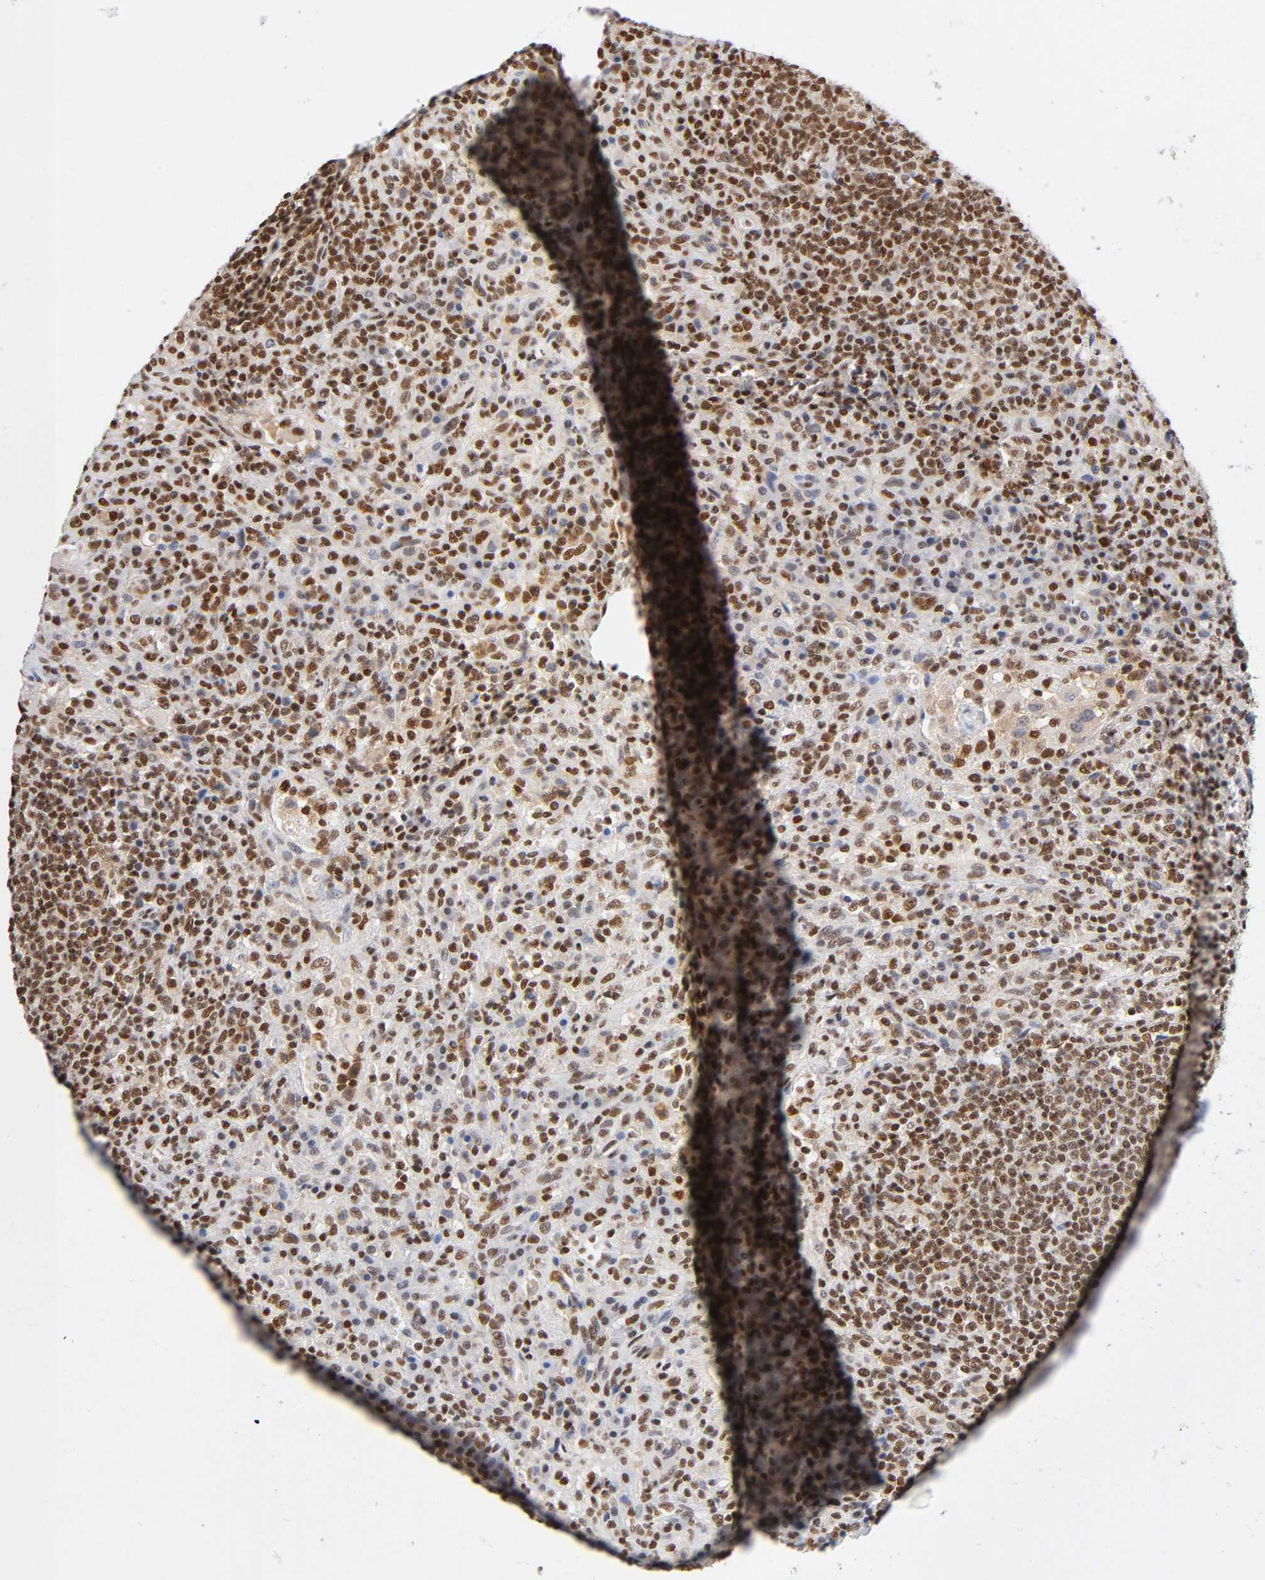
{"staining": {"intensity": "strong", "quantity": ">75%", "location": "nuclear"}, "tissue": "lymphoma", "cell_type": "Tumor cells", "image_type": "cancer", "snomed": [{"axis": "morphology", "description": "Hodgkin's disease, NOS"}, {"axis": "topography", "description": "Lymph node"}], "caption": "The histopathology image shows a brown stain indicating the presence of a protein in the nuclear of tumor cells in Hodgkin's disease. (Stains: DAB in brown, nuclei in blue, Microscopy: brightfield microscopy at high magnification).", "gene": "ILKAP", "patient": {"sex": "male", "age": 65}}